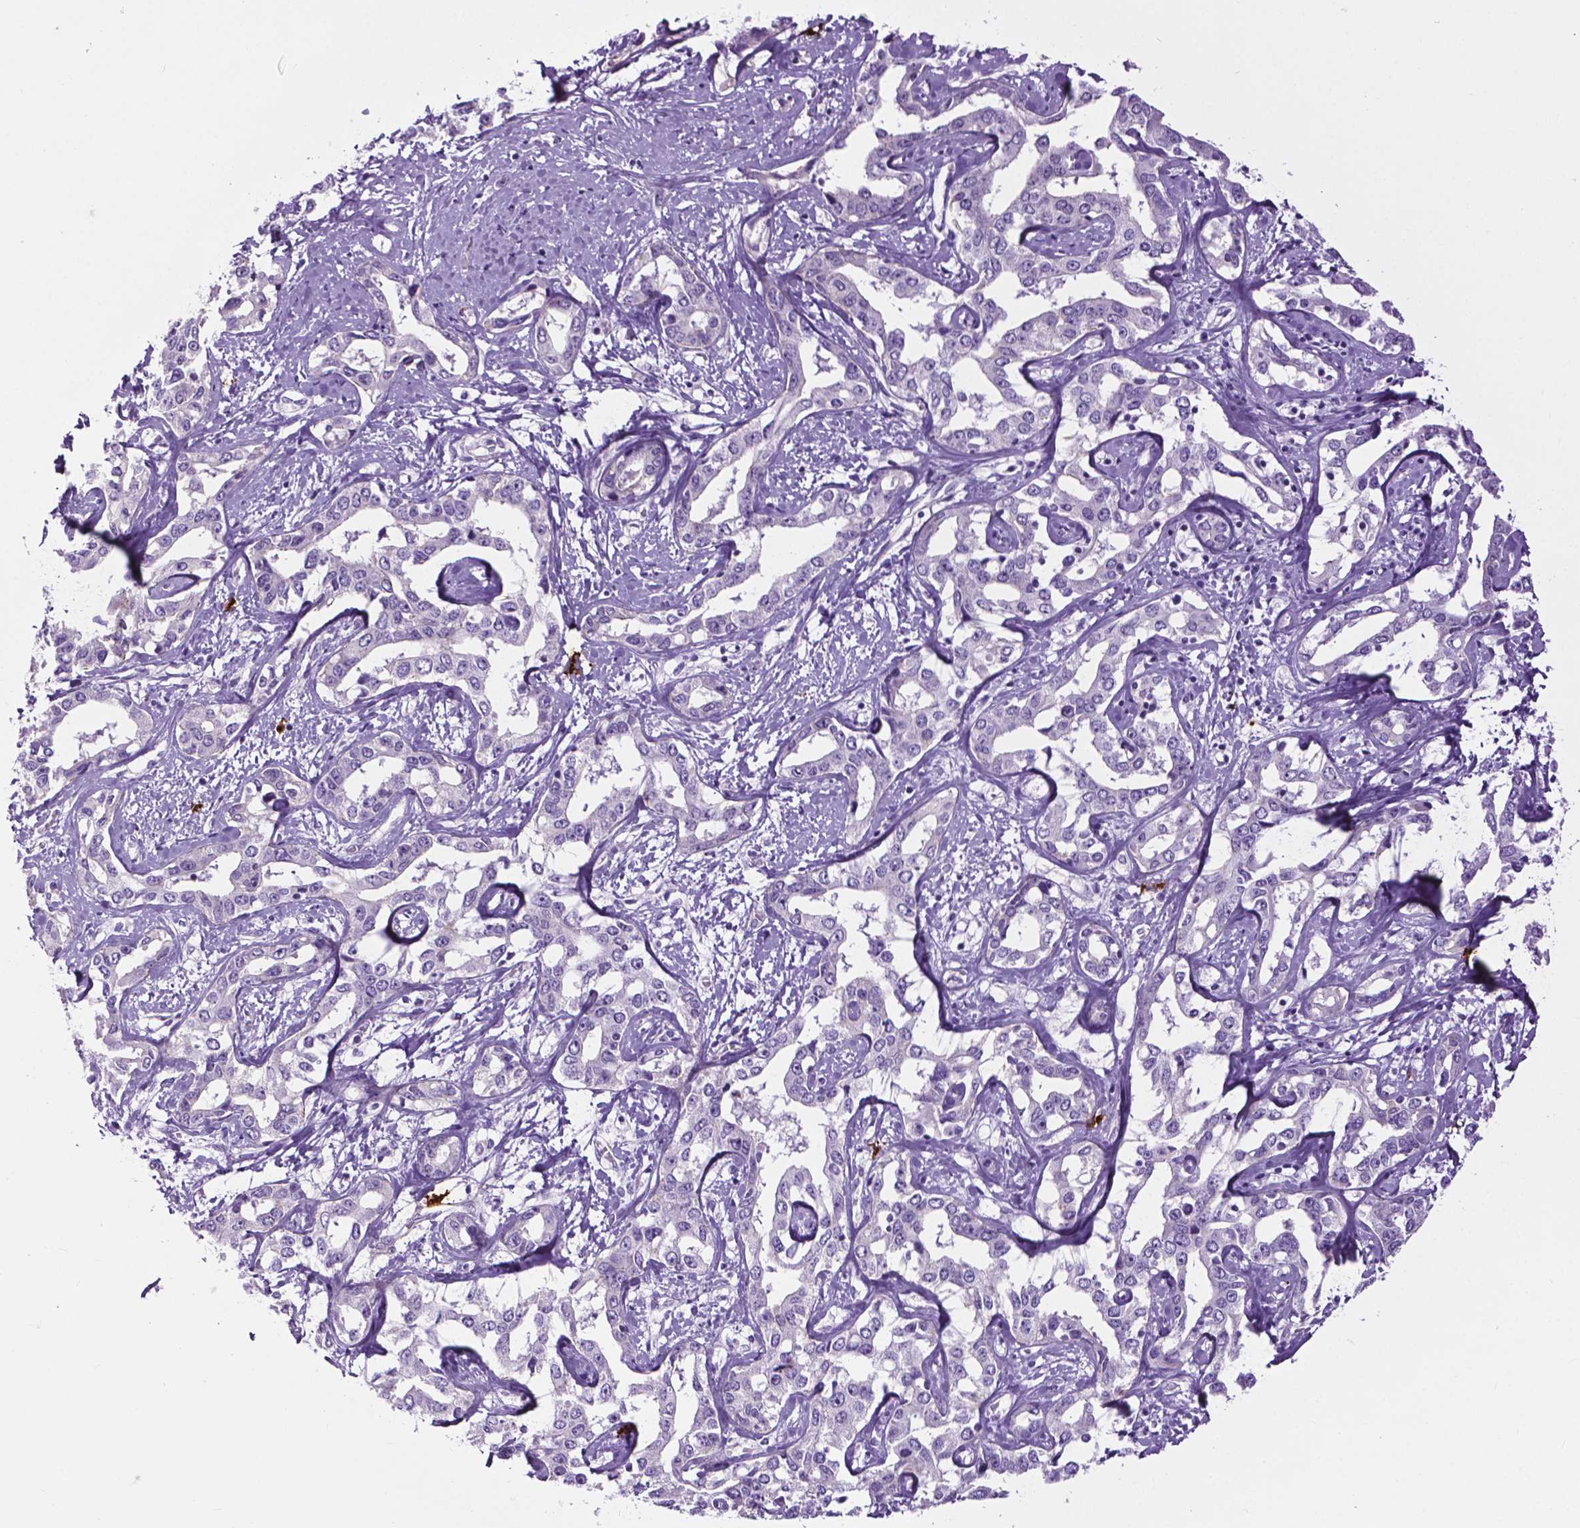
{"staining": {"intensity": "negative", "quantity": "none", "location": "none"}, "tissue": "liver cancer", "cell_type": "Tumor cells", "image_type": "cancer", "snomed": [{"axis": "morphology", "description": "Cholangiocarcinoma"}, {"axis": "topography", "description": "Liver"}], "caption": "IHC photomicrograph of liver cholangiocarcinoma stained for a protein (brown), which demonstrates no positivity in tumor cells.", "gene": "SPECC1L", "patient": {"sex": "male", "age": 59}}